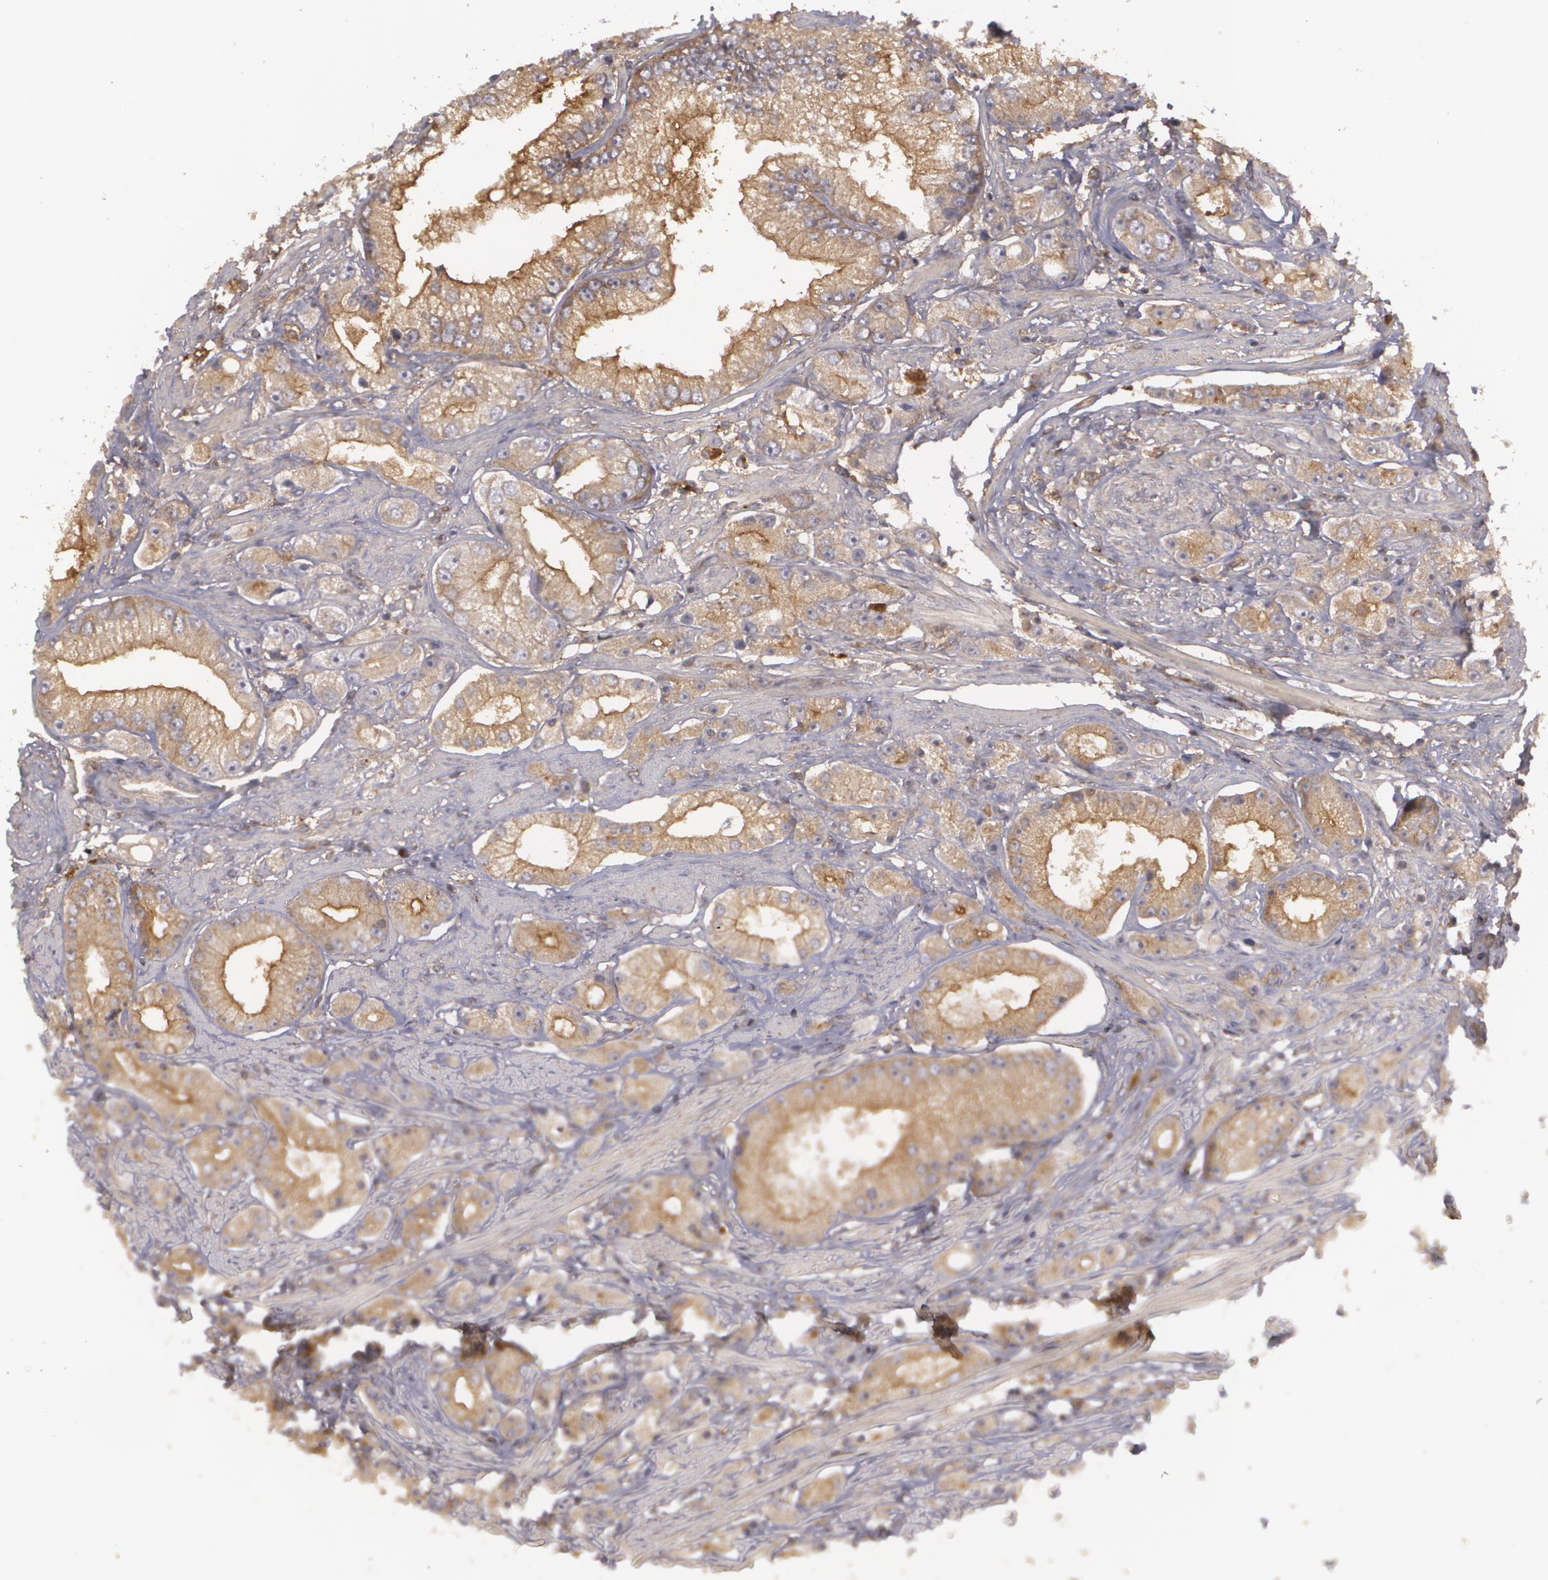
{"staining": {"intensity": "weak", "quantity": ">75%", "location": "cytoplasmic/membranous"}, "tissue": "prostate cancer", "cell_type": "Tumor cells", "image_type": "cancer", "snomed": [{"axis": "morphology", "description": "Adenocarcinoma, Medium grade"}, {"axis": "topography", "description": "Prostate"}], "caption": "This is an image of immunohistochemistry staining of prostate cancer (adenocarcinoma (medium-grade)), which shows weak positivity in the cytoplasmic/membranous of tumor cells.", "gene": "HRAS", "patient": {"sex": "male", "age": 72}}